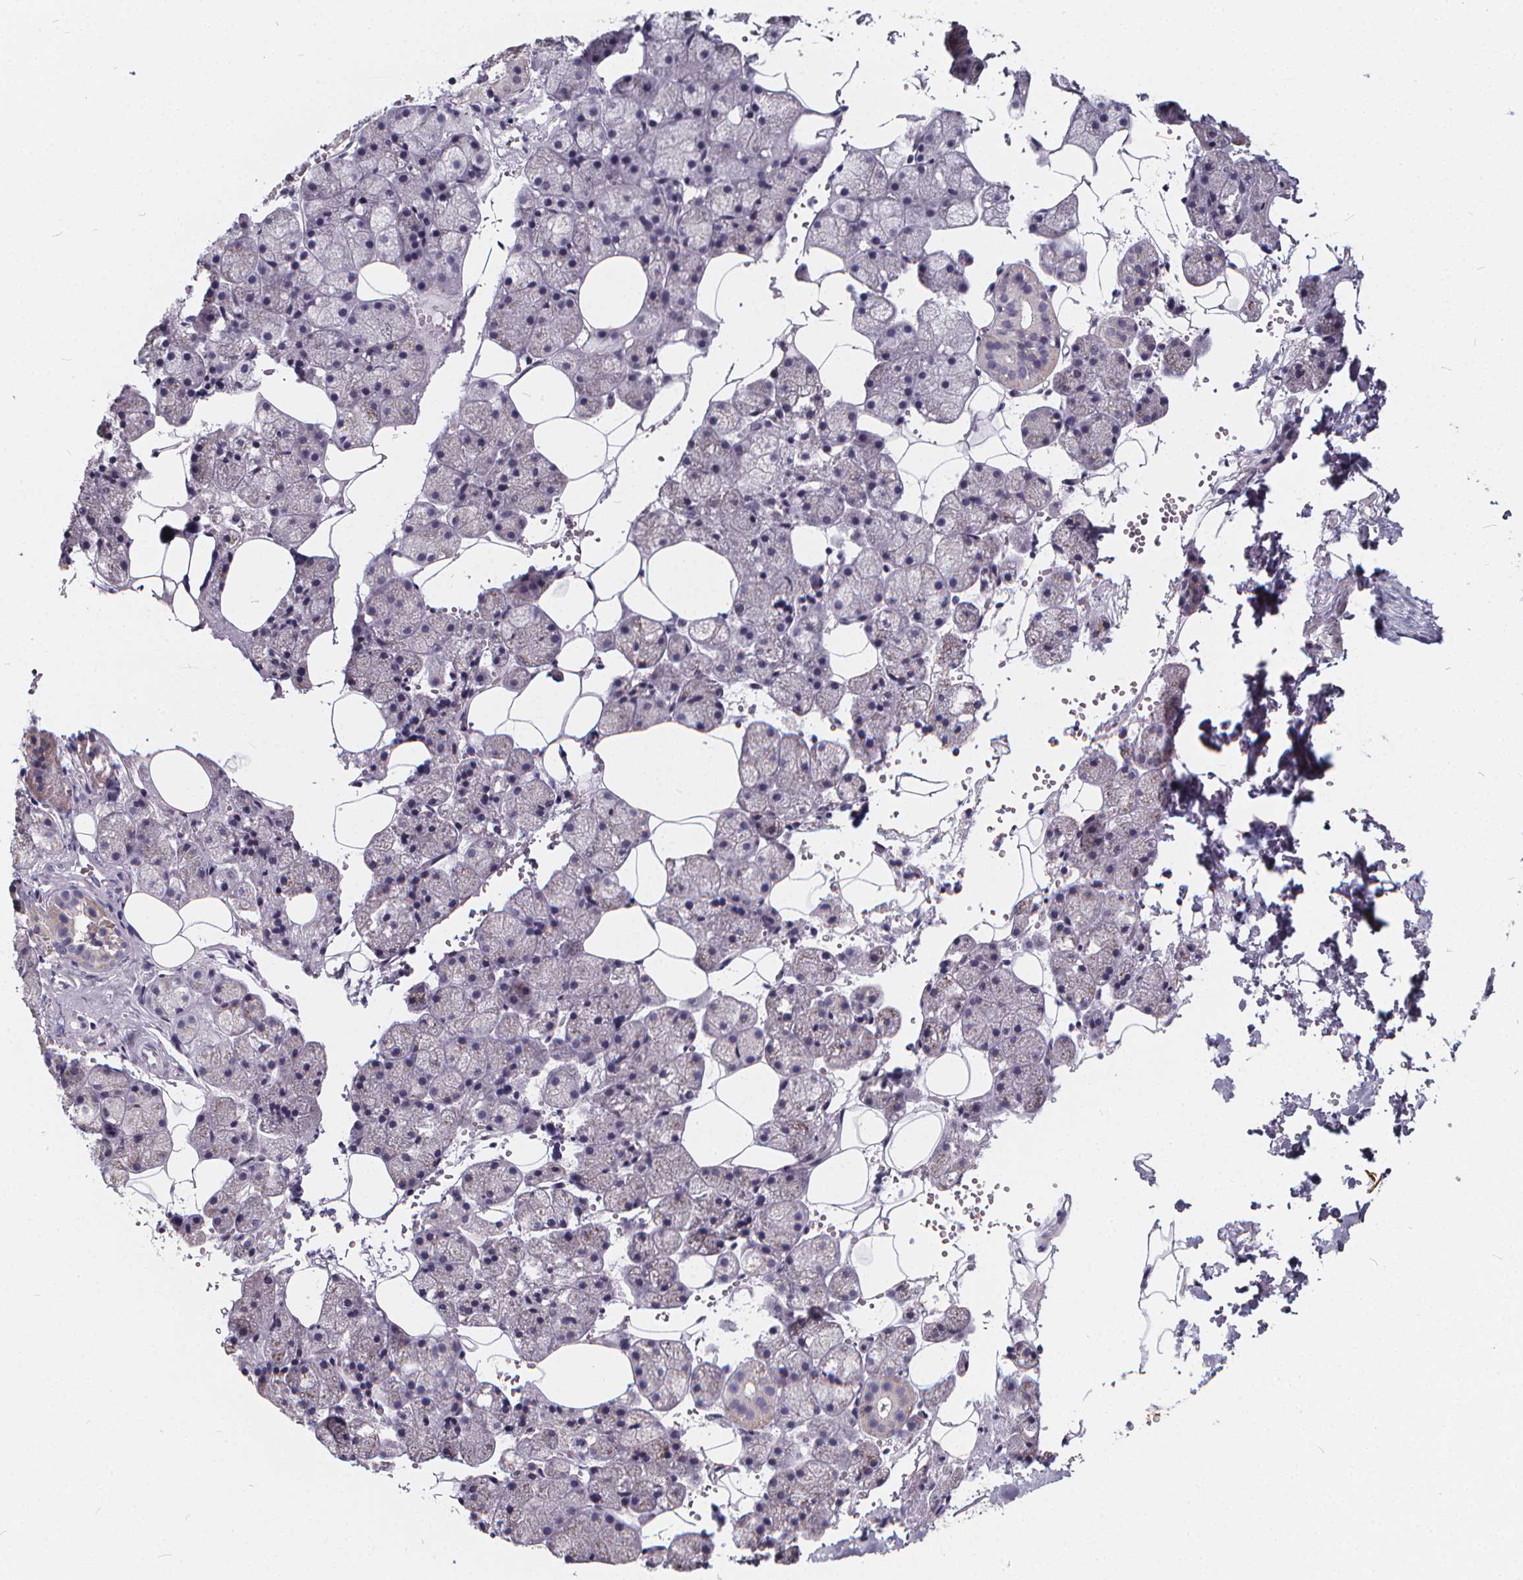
{"staining": {"intensity": "moderate", "quantity": "<25%", "location": "cytoplasmic/membranous"}, "tissue": "salivary gland", "cell_type": "Glandular cells", "image_type": "normal", "snomed": [{"axis": "morphology", "description": "Normal tissue, NOS"}, {"axis": "topography", "description": "Salivary gland"}], "caption": "The image reveals immunohistochemical staining of normal salivary gland. There is moderate cytoplasmic/membranous expression is present in about <25% of glandular cells.", "gene": "SPEF2", "patient": {"sex": "male", "age": 38}}